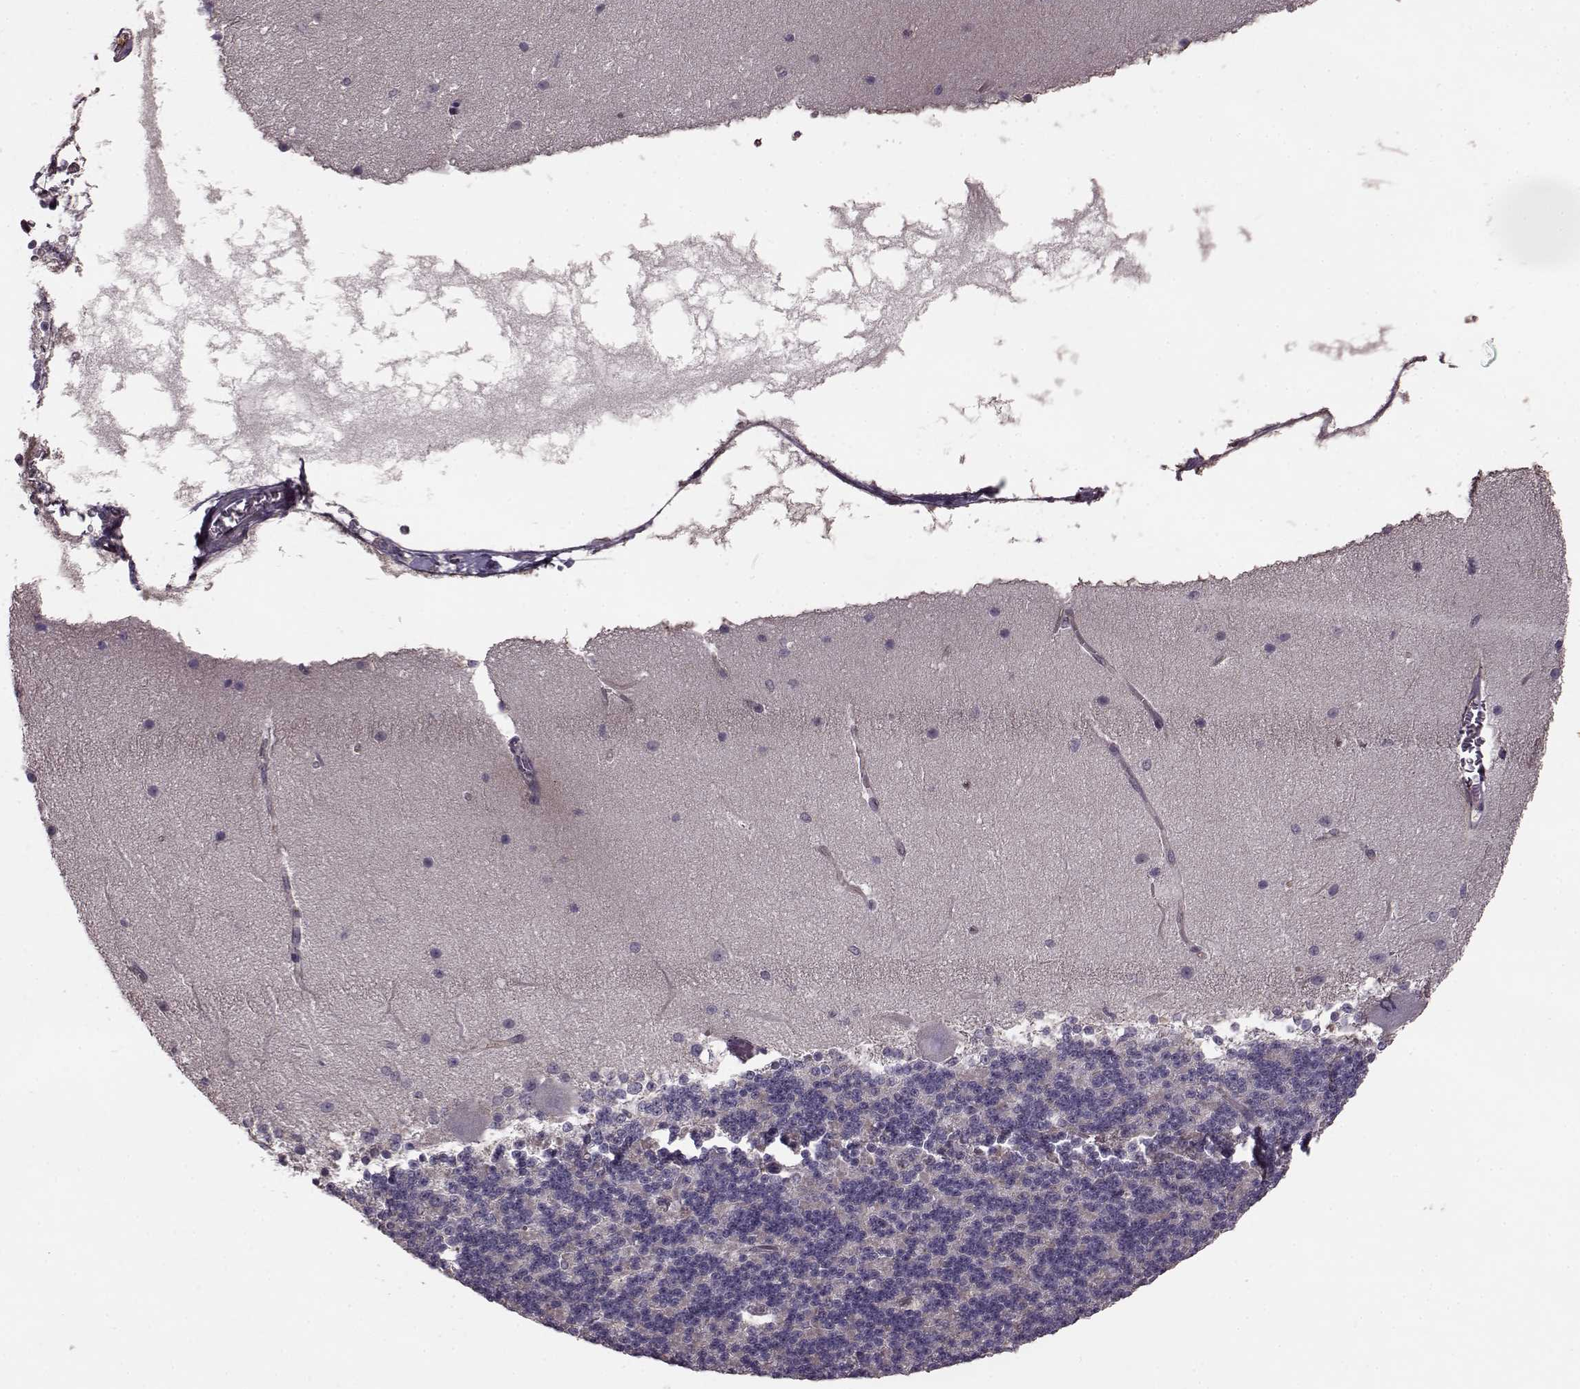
{"staining": {"intensity": "negative", "quantity": "none", "location": "none"}, "tissue": "cerebellum", "cell_type": "Cells in granular layer", "image_type": "normal", "snomed": [{"axis": "morphology", "description": "Normal tissue, NOS"}, {"axis": "topography", "description": "Cerebellum"}], "caption": "Immunohistochemical staining of normal human cerebellum exhibits no significant positivity in cells in granular layer.", "gene": "SLC52A3", "patient": {"sex": "female", "age": 19}}